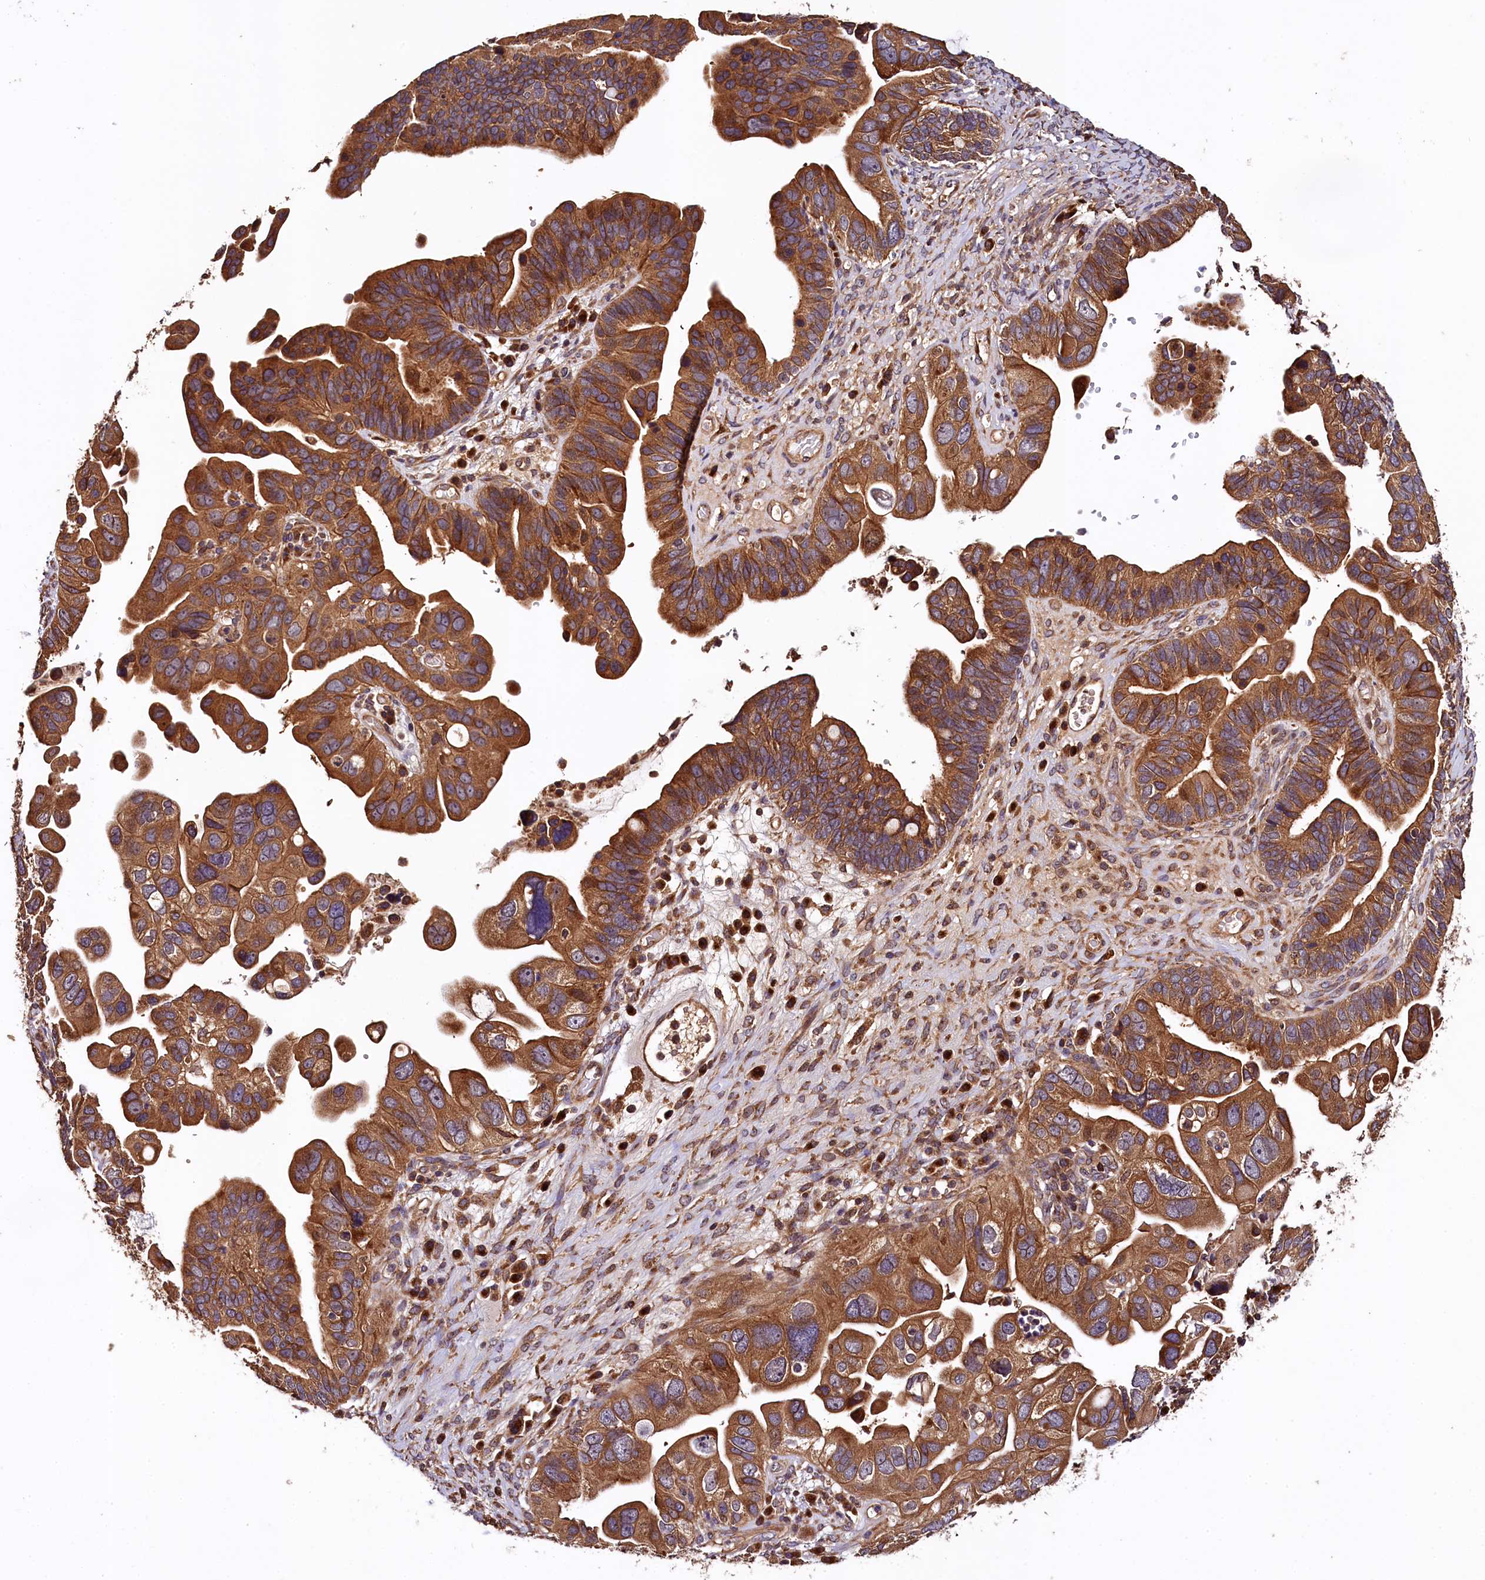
{"staining": {"intensity": "strong", "quantity": ">75%", "location": "cytoplasmic/membranous"}, "tissue": "ovarian cancer", "cell_type": "Tumor cells", "image_type": "cancer", "snomed": [{"axis": "morphology", "description": "Cystadenocarcinoma, serous, NOS"}, {"axis": "topography", "description": "Ovary"}], "caption": "Immunohistochemical staining of serous cystadenocarcinoma (ovarian) exhibits high levels of strong cytoplasmic/membranous protein positivity in approximately >75% of tumor cells.", "gene": "KLC2", "patient": {"sex": "female", "age": 56}}